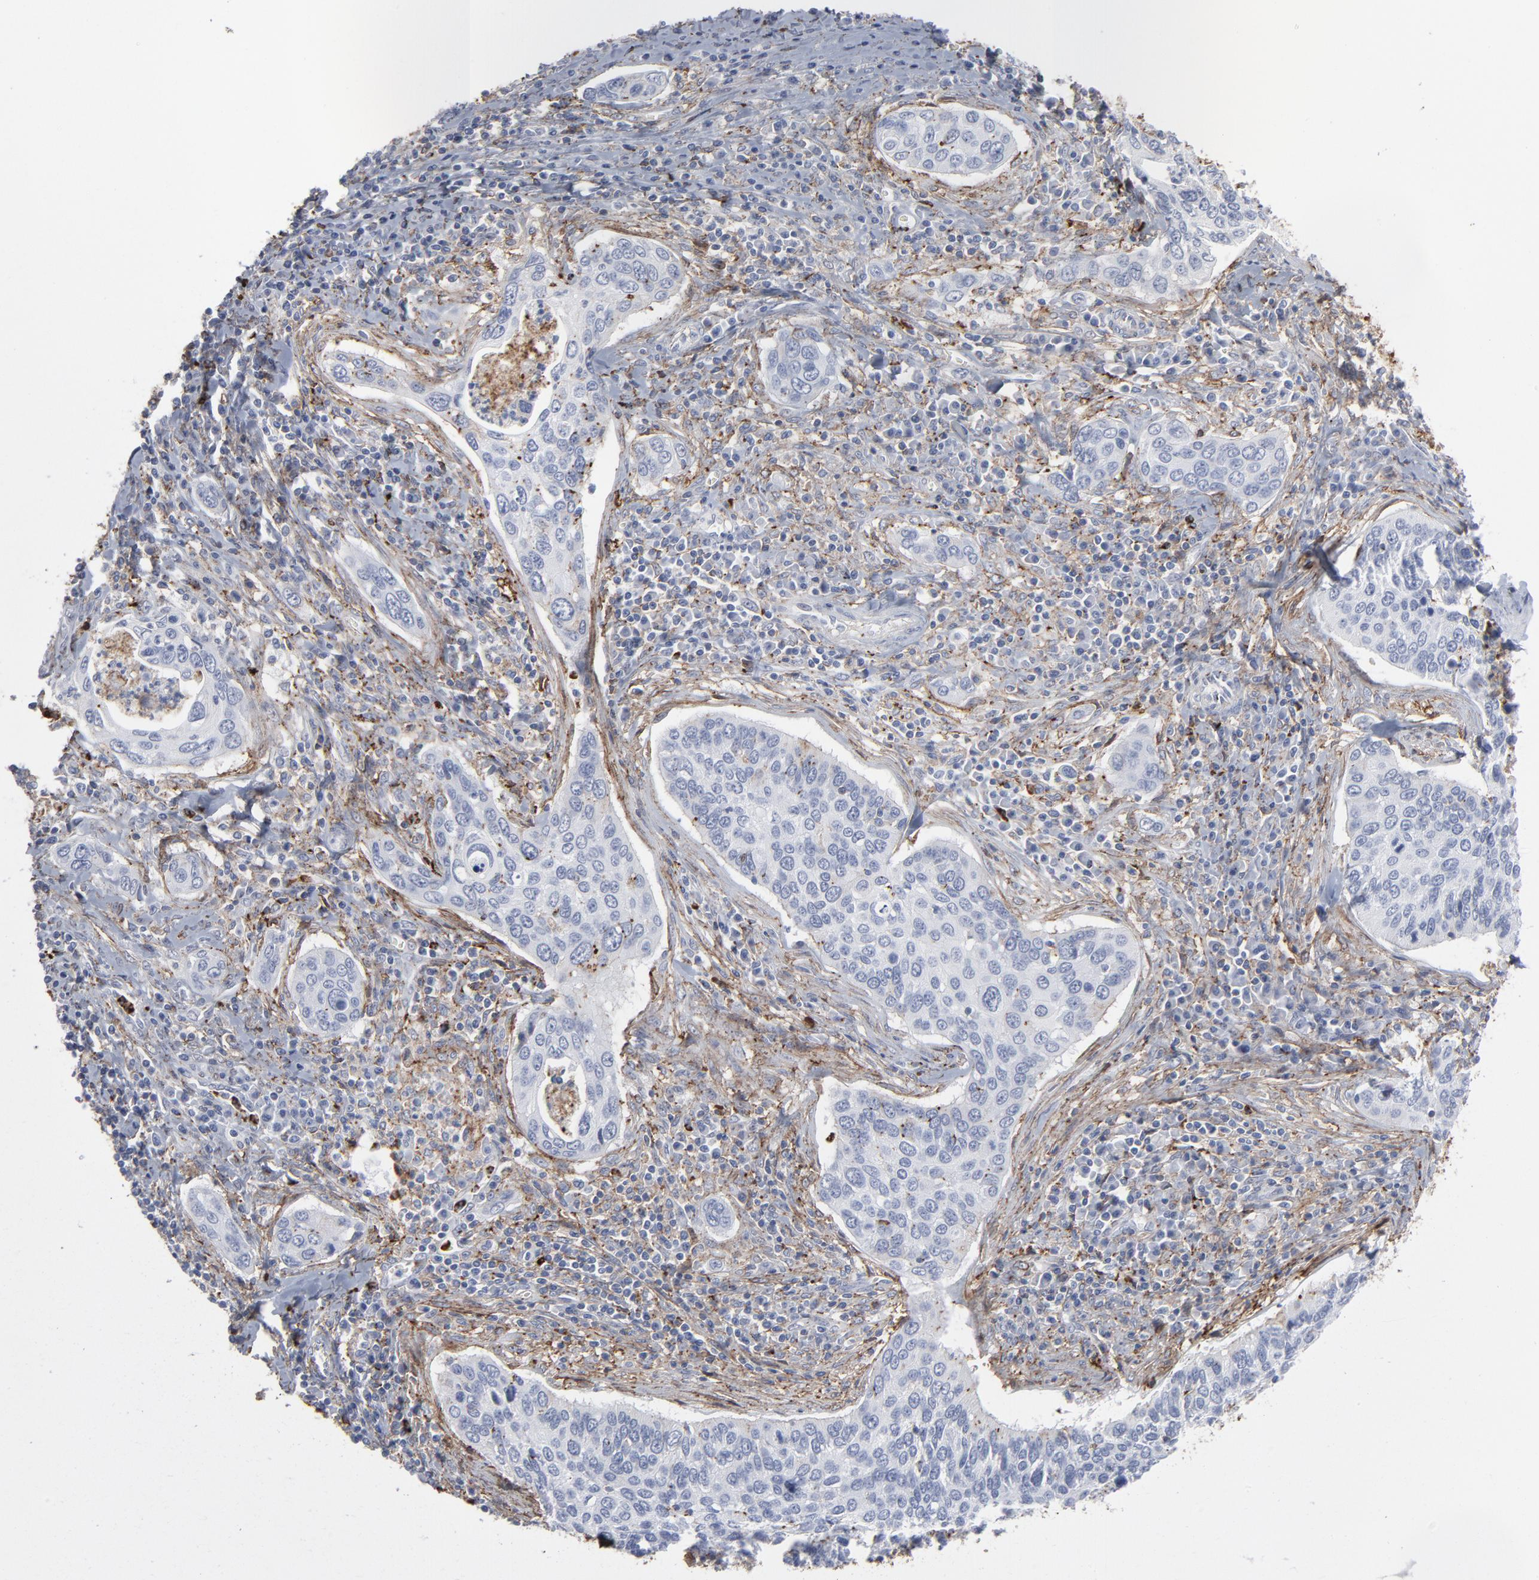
{"staining": {"intensity": "weak", "quantity": "<25%", "location": "cytoplasmic/membranous"}, "tissue": "cervical cancer", "cell_type": "Tumor cells", "image_type": "cancer", "snomed": [{"axis": "morphology", "description": "Squamous cell carcinoma, NOS"}, {"axis": "topography", "description": "Cervix"}], "caption": "High power microscopy micrograph of an immunohistochemistry photomicrograph of cervical cancer (squamous cell carcinoma), revealing no significant expression in tumor cells.", "gene": "ANXA5", "patient": {"sex": "female", "age": 53}}